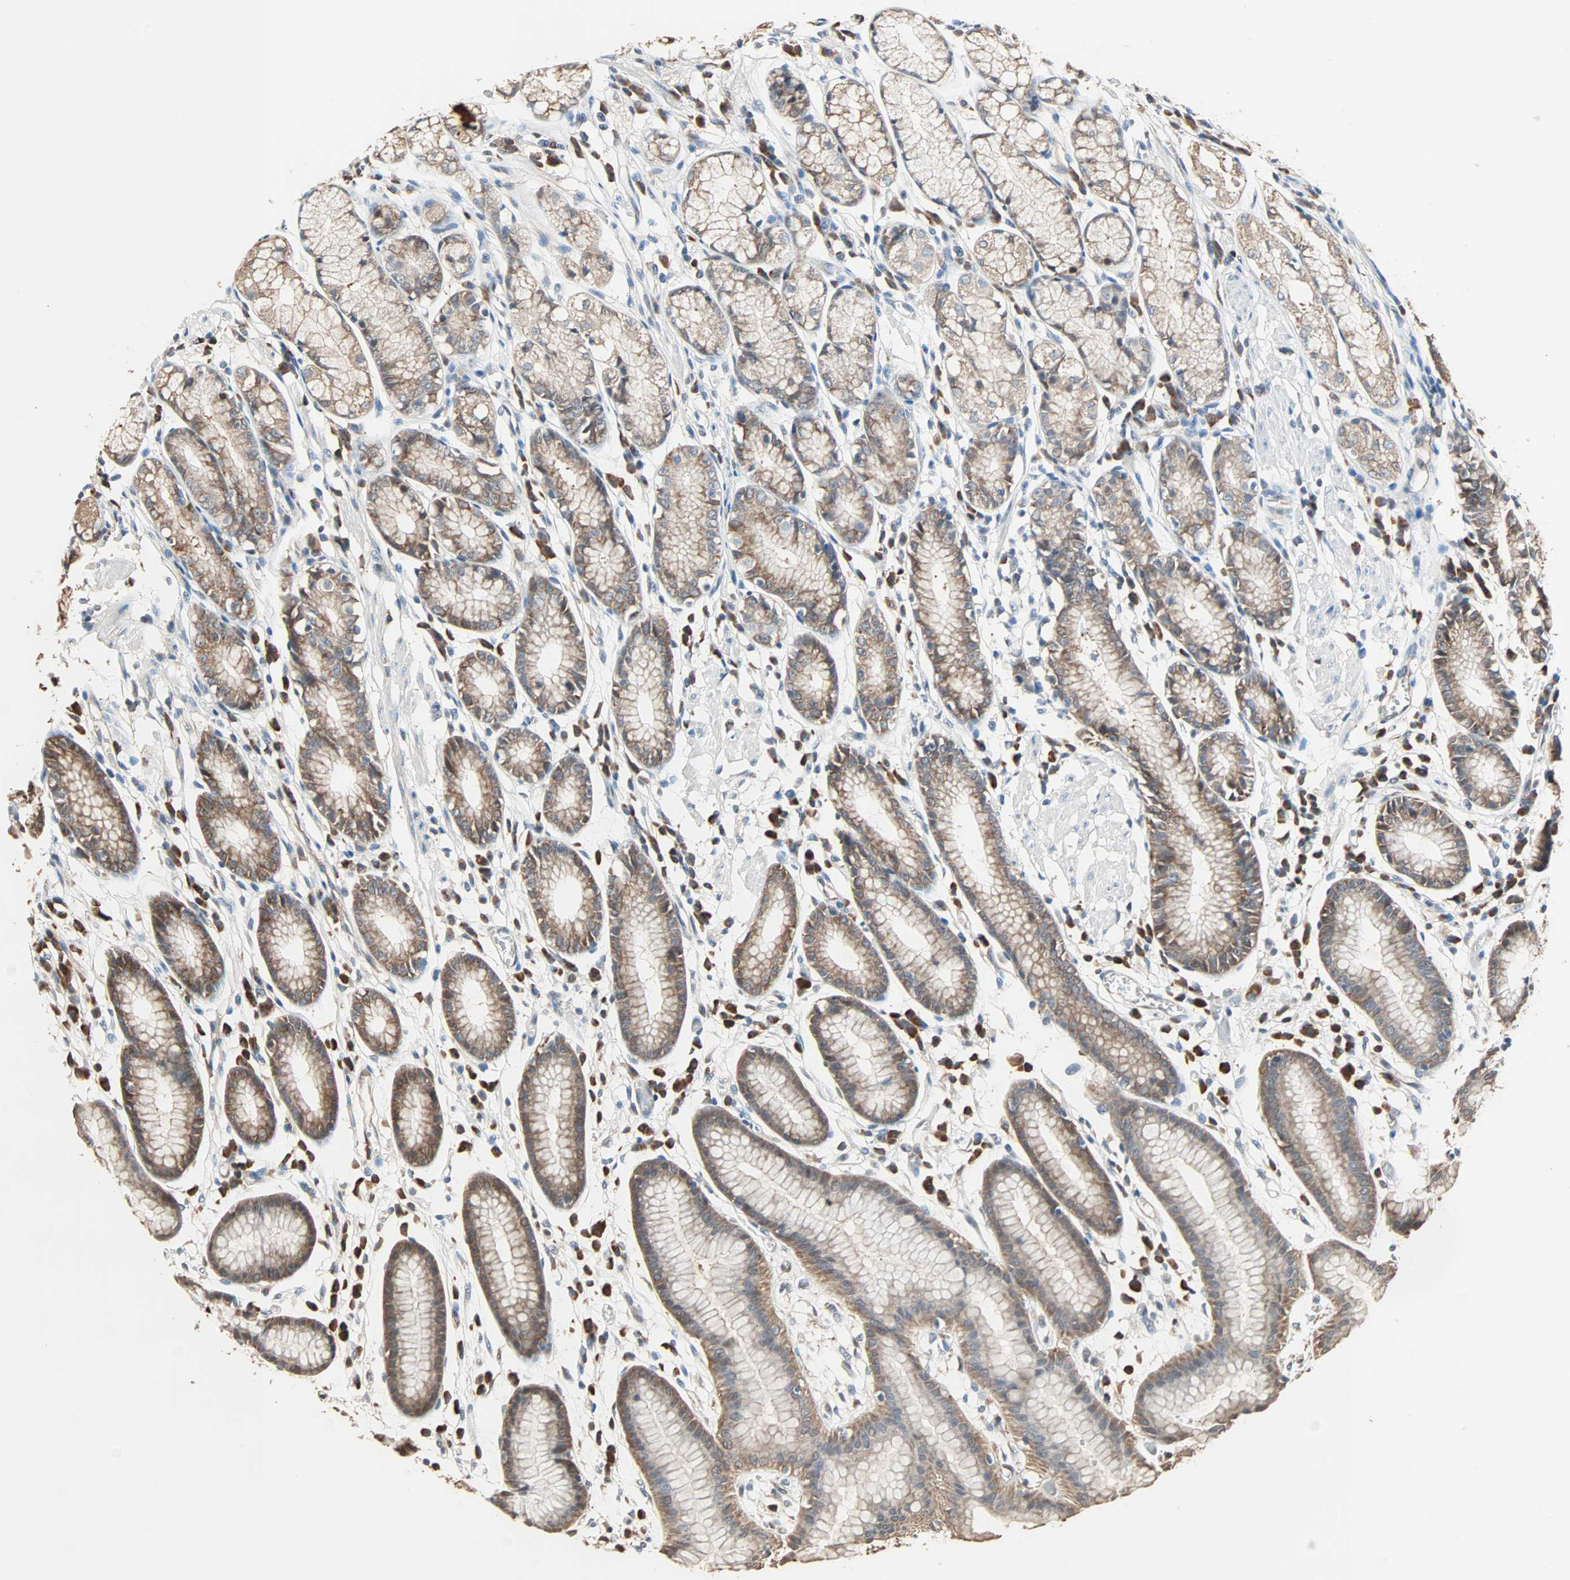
{"staining": {"intensity": "moderate", "quantity": ">75%", "location": "cytoplasmic/membranous"}, "tissue": "stomach", "cell_type": "Glandular cells", "image_type": "normal", "snomed": [{"axis": "morphology", "description": "Normal tissue, NOS"}, {"axis": "morphology", "description": "Inflammation, NOS"}, {"axis": "topography", "description": "Stomach, lower"}], "caption": "A micrograph of human stomach stained for a protein demonstrates moderate cytoplasmic/membranous brown staining in glandular cells. The protein is shown in brown color, while the nuclei are stained blue.", "gene": "PRDX1", "patient": {"sex": "male", "age": 59}}